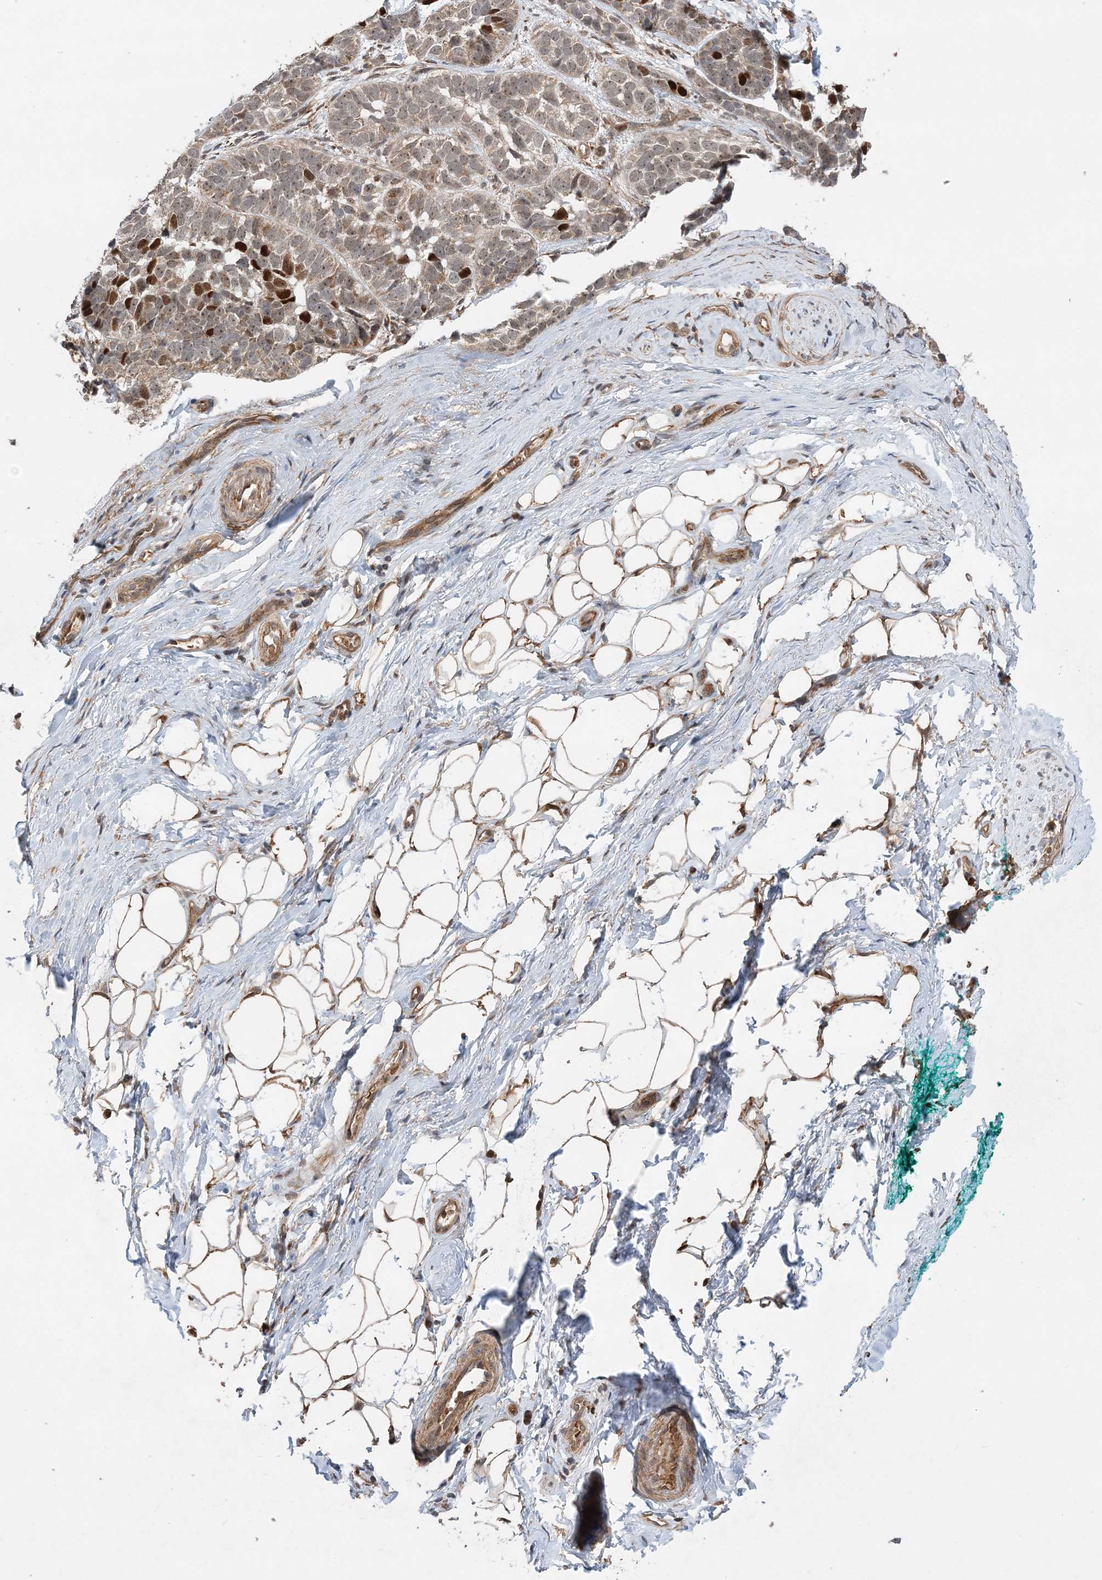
{"staining": {"intensity": "strong", "quantity": "25%-75%", "location": "nuclear"}, "tissue": "skin cancer", "cell_type": "Tumor cells", "image_type": "cancer", "snomed": [{"axis": "morphology", "description": "Basal cell carcinoma"}, {"axis": "topography", "description": "Skin"}], "caption": "The immunohistochemical stain shows strong nuclear positivity in tumor cells of skin basal cell carcinoma tissue. The staining is performed using DAB (3,3'-diaminobenzidine) brown chromogen to label protein expression. The nuclei are counter-stained blue using hematoxylin.", "gene": "KIF4A", "patient": {"sex": "male", "age": 62}}